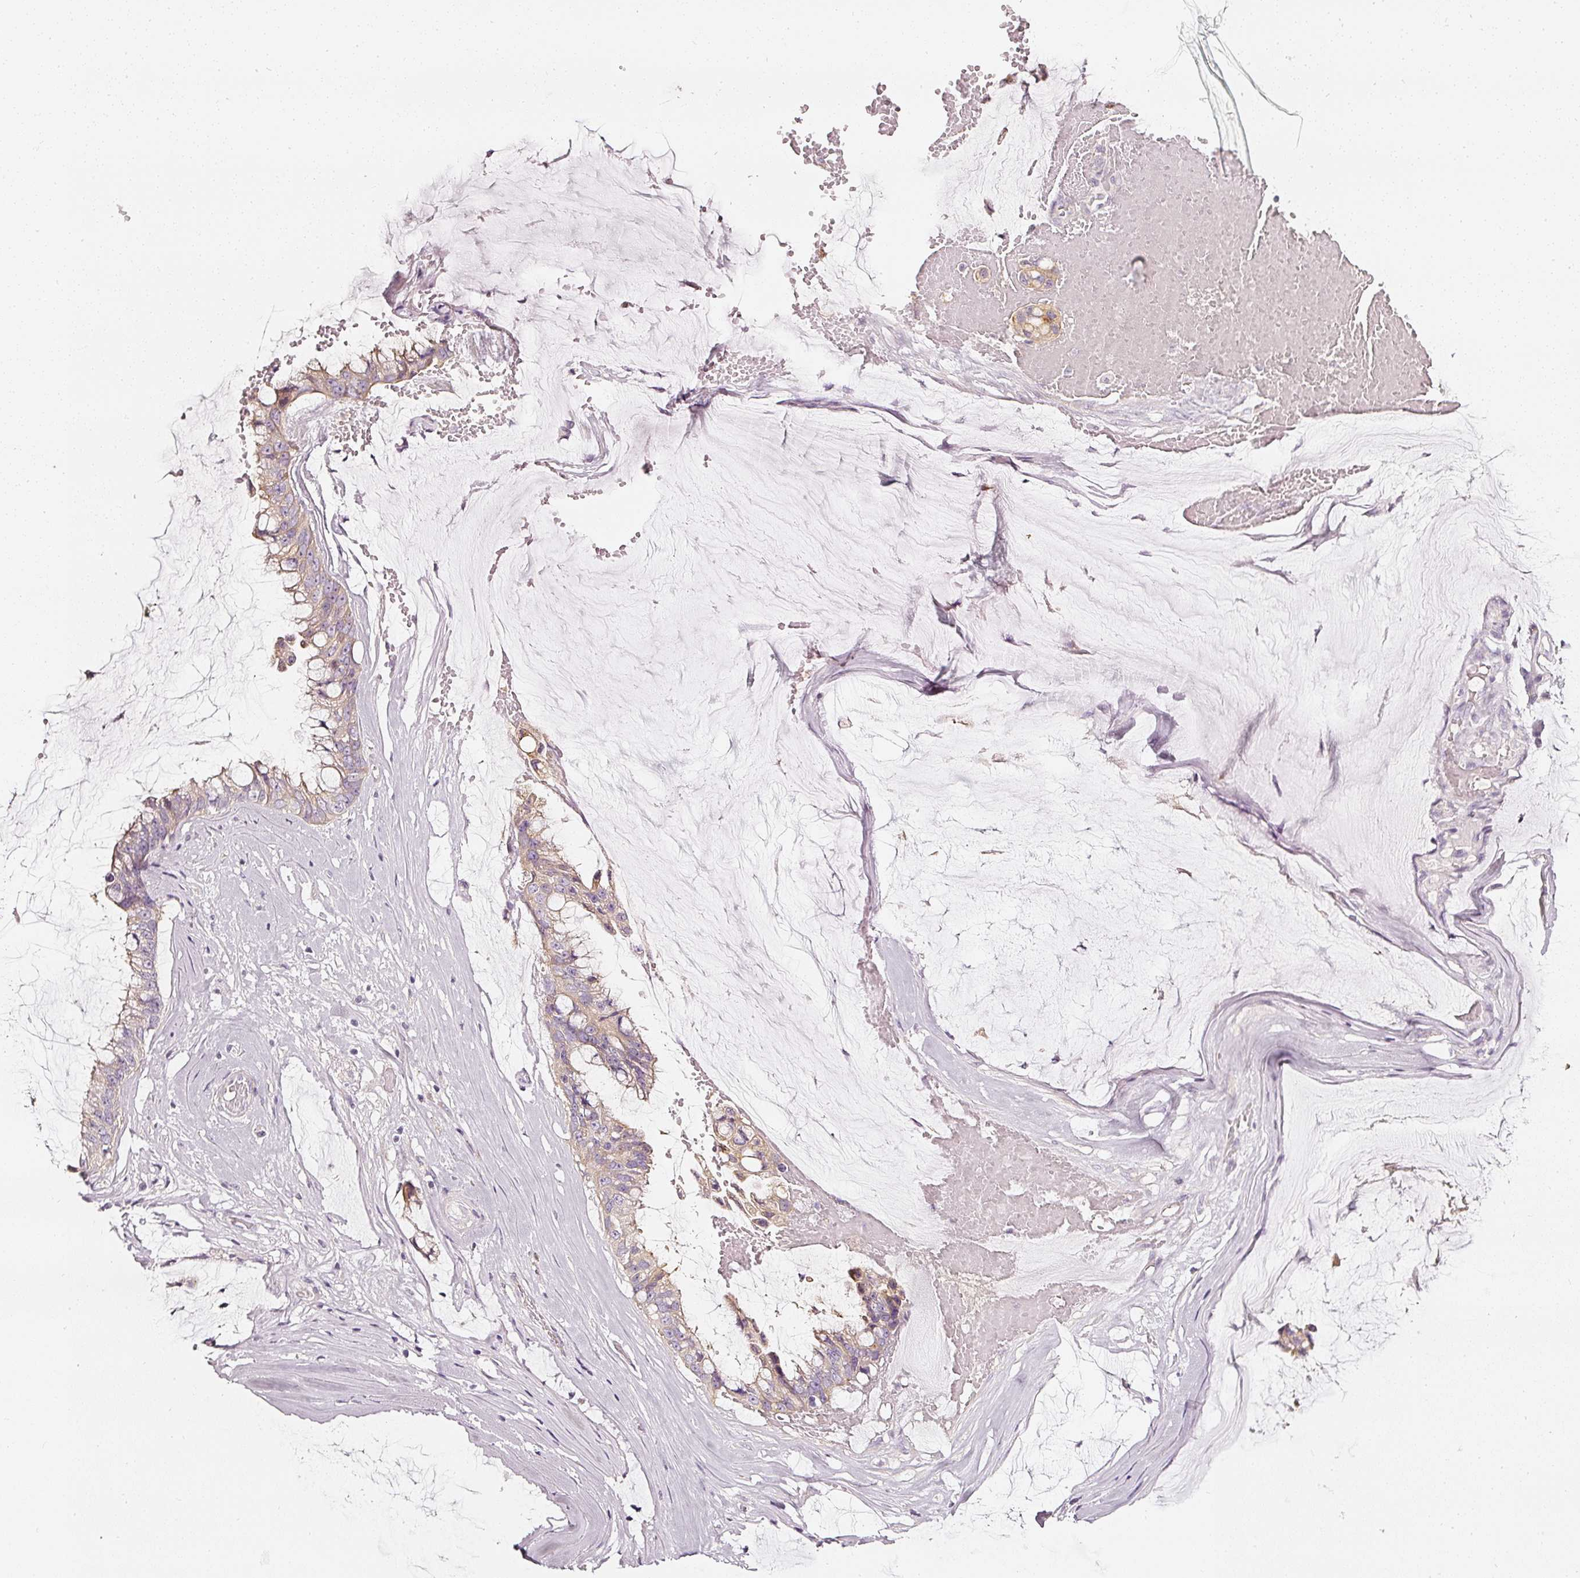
{"staining": {"intensity": "weak", "quantity": ">75%", "location": "cytoplasmic/membranous"}, "tissue": "ovarian cancer", "cell_type": "Tumor cells", "image_type": "cancer", "snomed": [{"axis": "morphology", "description": "Cystadenocarcinoma, mucinous, NOS"}, {"axis": "topography", "description": "Ovary"}], "caption": "Immunohistochemistry micrograph of ovarian mucinous cystadenocarcinoma stained for a protein (brown), which exhibits low levels of weak cytoplasmic/membranous staining in approximately >75% of tumor cells.", "gene": "CNP", "patient": {"sex": "female", "age": 39}}